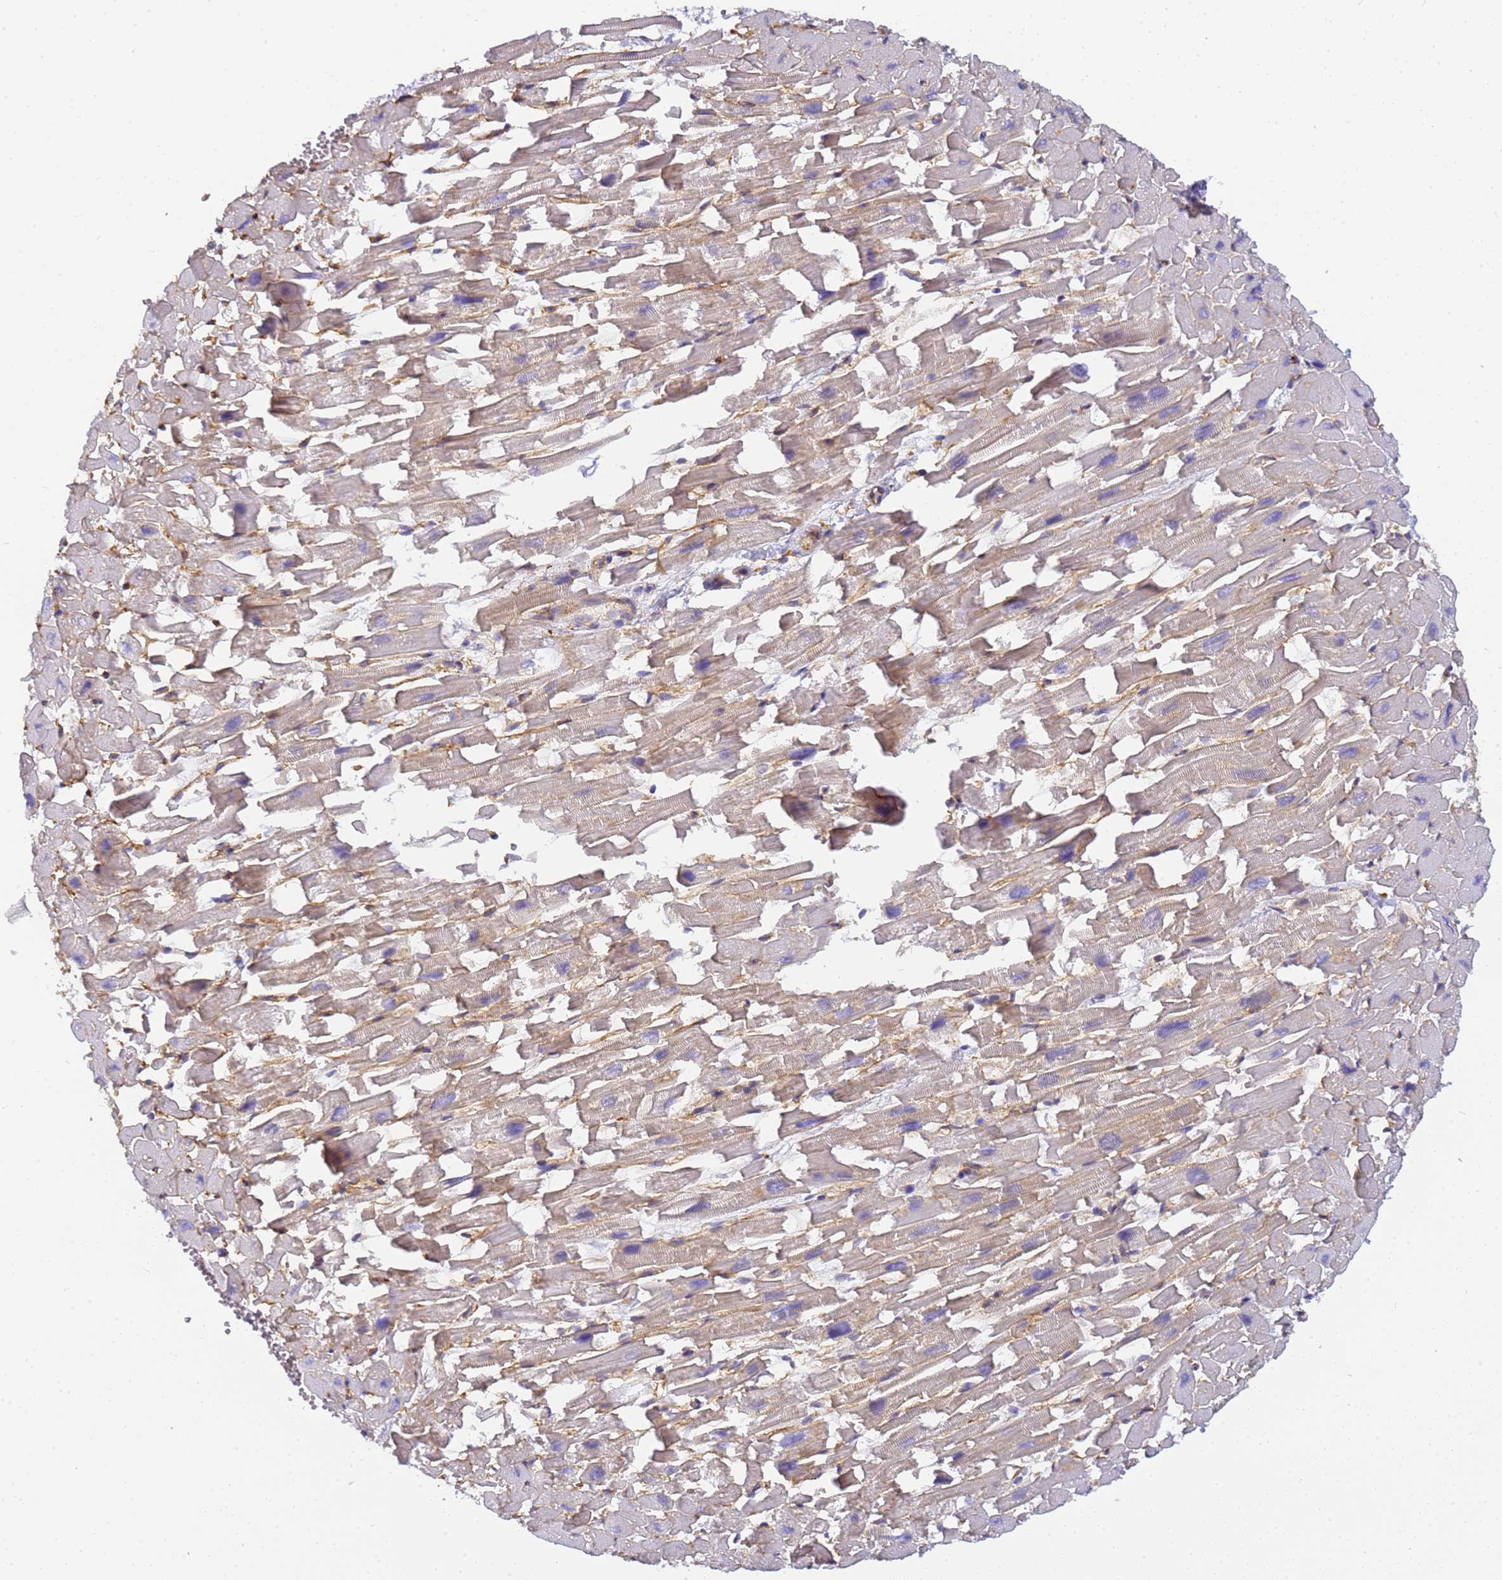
{"staining": {"intensity": "weak", "quantity": "25%-75%", "location": "cytoplasmic/membranous"}, "tissue": "heart muscle", "cell_type": "Cardiomyocytes", "image_type": "normal", "snomed": [{"axis": "morphology", "description": "Normal tissue, NOS"}, {"axis": "topography", "description": "Heart"}], "caption": "Brown immunohistochemical staining in unremarkable human heart muscle reveals weak cytoplasmic/membranous positivity in about 25%-75% of cardiomyocytes.", "gene": "GON4L", "patient": {"sex": "female", "age": 64}}